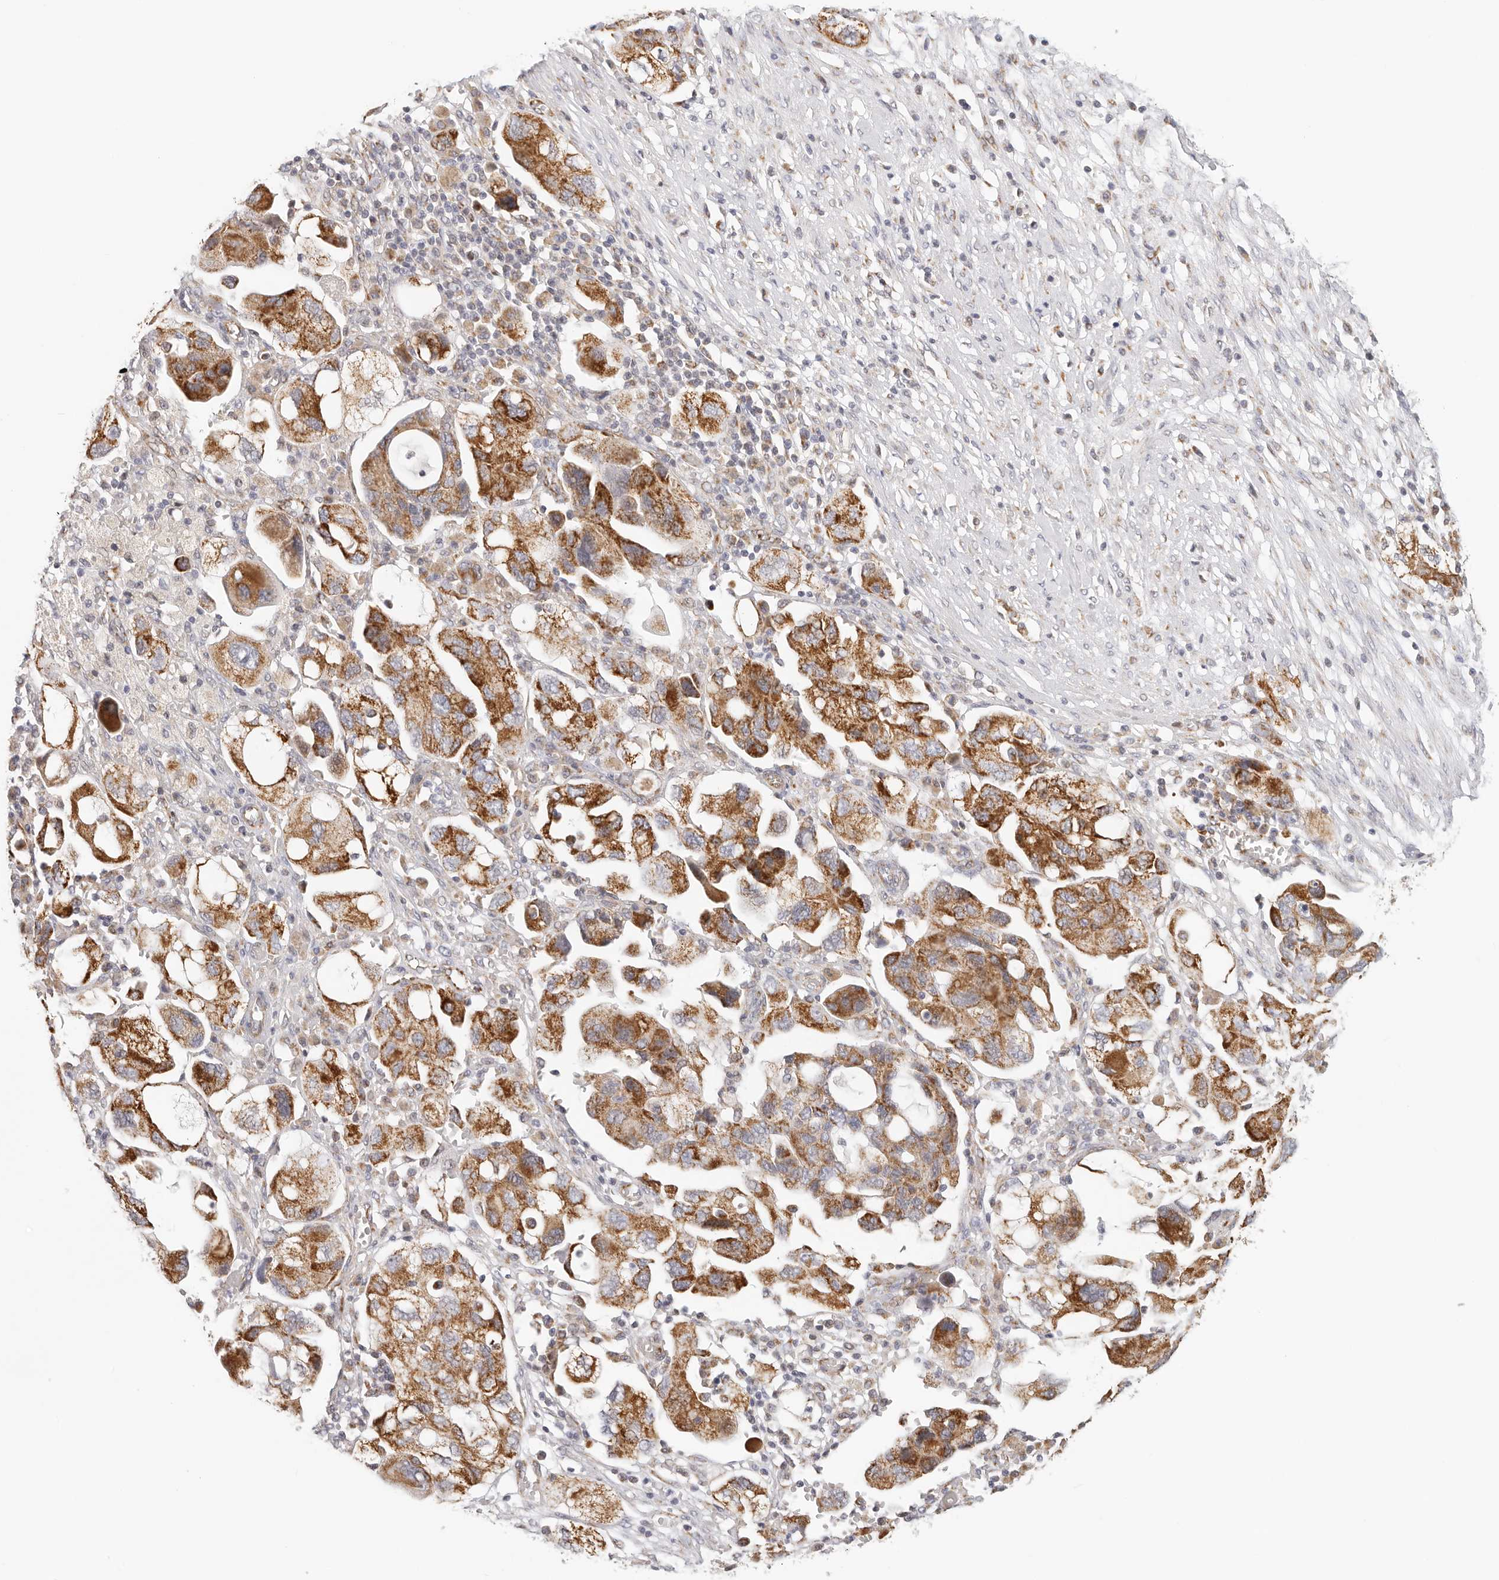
{"staining": {"intensity": "strong", "quantity": ">75%", "location": "cytoplasmic/membranous"}, "tissue": "ovarian cancer", "cell_type": "Tumor cells", "image_type": "cancer", "snomed": [{"axis": "morphology", "description": "Carcinoma, NOS"}, {"axis": "morphology", "description": "Cystadenocarcinoma, serous, NOS"}, {"axis": "topography", "description": "Ovary"}], "caption": "Approximately >75% of tumor cells in ovarian cancer show strong cytoplasmic/membranous protein expression as visualized by brown immunohistochemical staining.", "gene": "AFDN", "patient": {"sex": "female", "age": 69}}